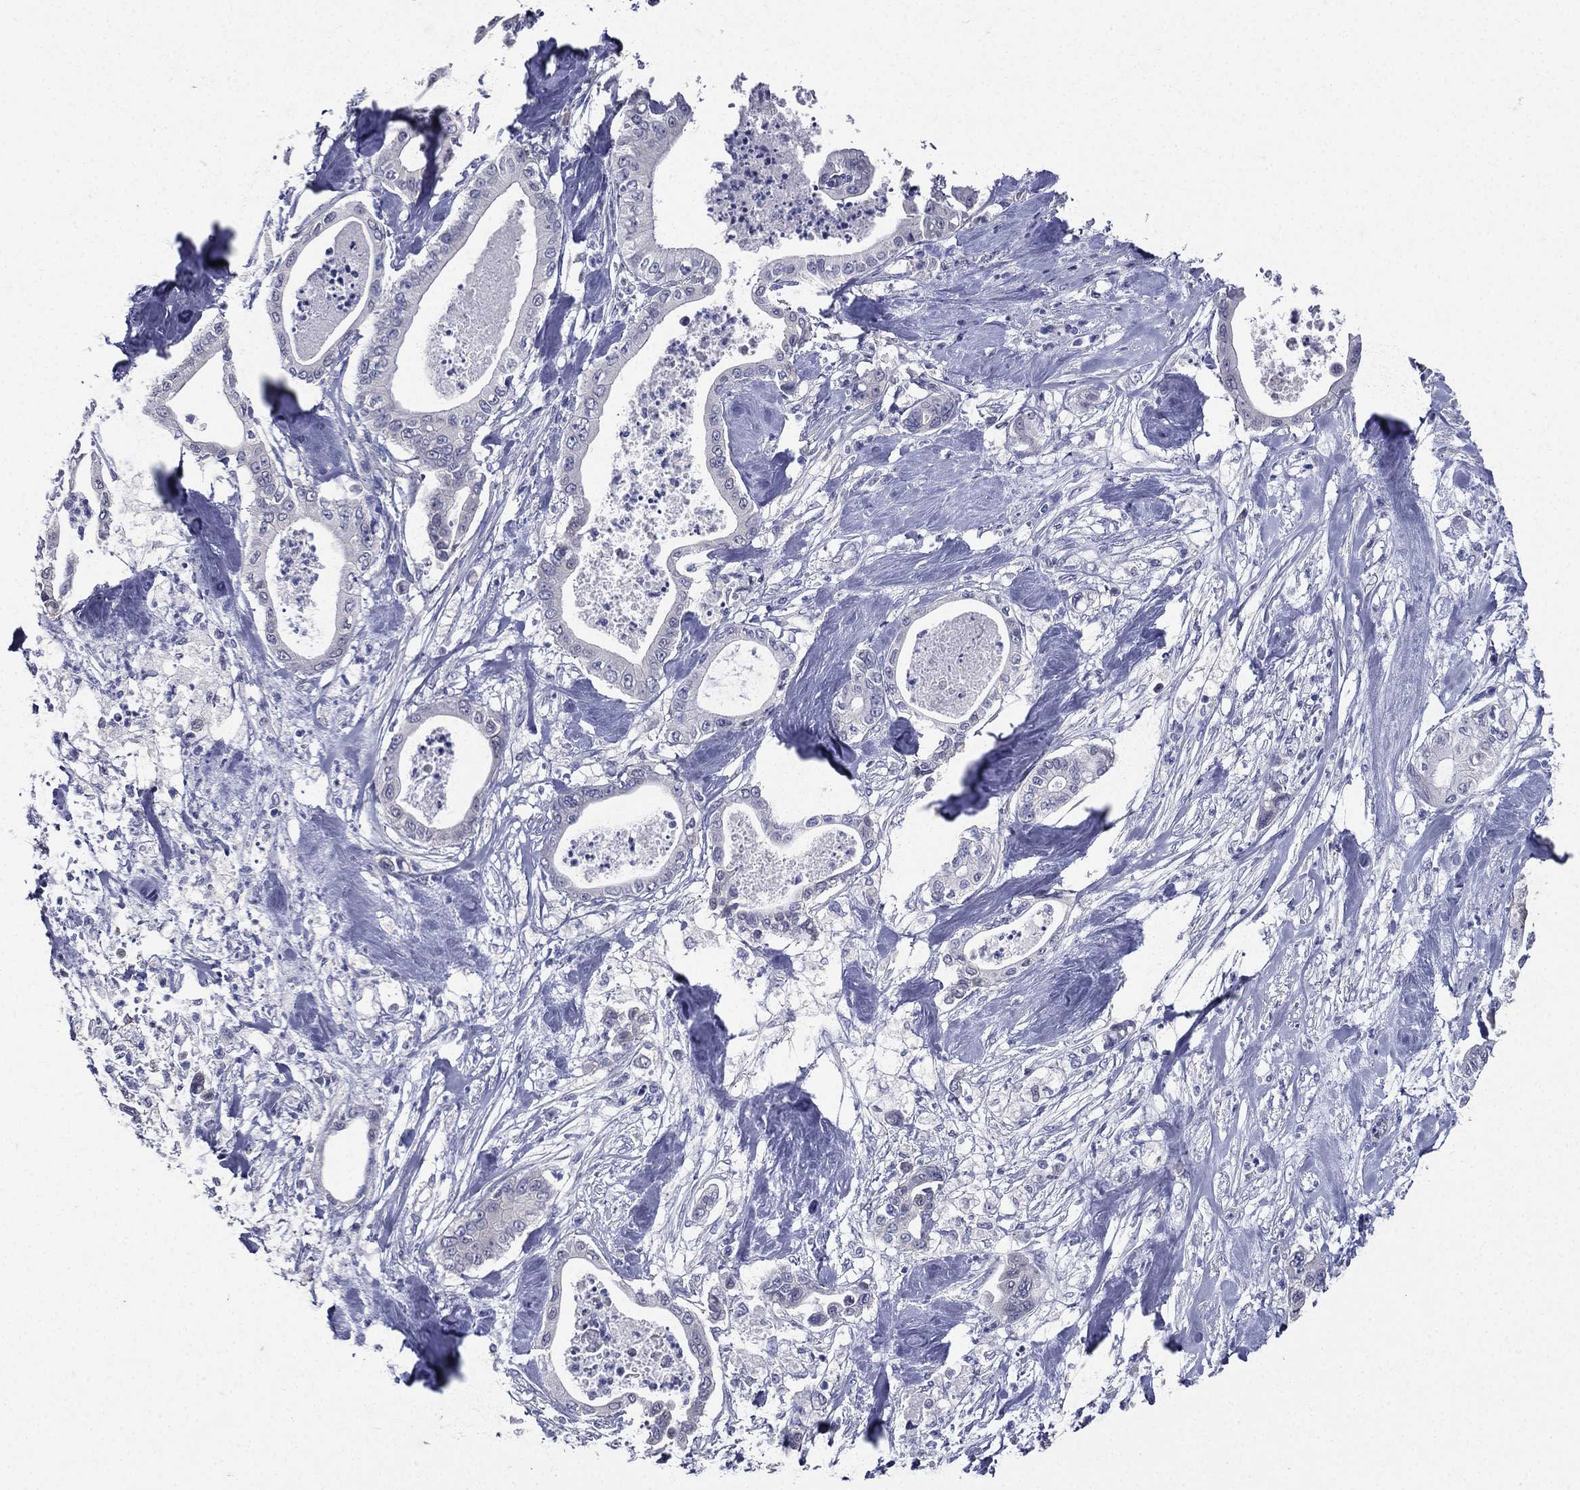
{"staining": {"intensity": "negative", "quantity": "none", "location": "none"}, "tissue": "pancreatic cancer", "cell_type": "Tumor cells", "image_type": "cancer", "snomed": [{"axis": "morphology", "description": "Adenocarcinoma, NOS"}, {"axis": "topography", "description": "Pancreas"}], "caption": "Immunohistochemistry (IHC) of human pancreatic cancer reveals no positivity in tumor cells. The staining is performed using DAB brown chromogen with nuclei counter-stained in using hematoxylin.", "gene": "TGM1", "patient": {"sex": "male", "age": 71}}